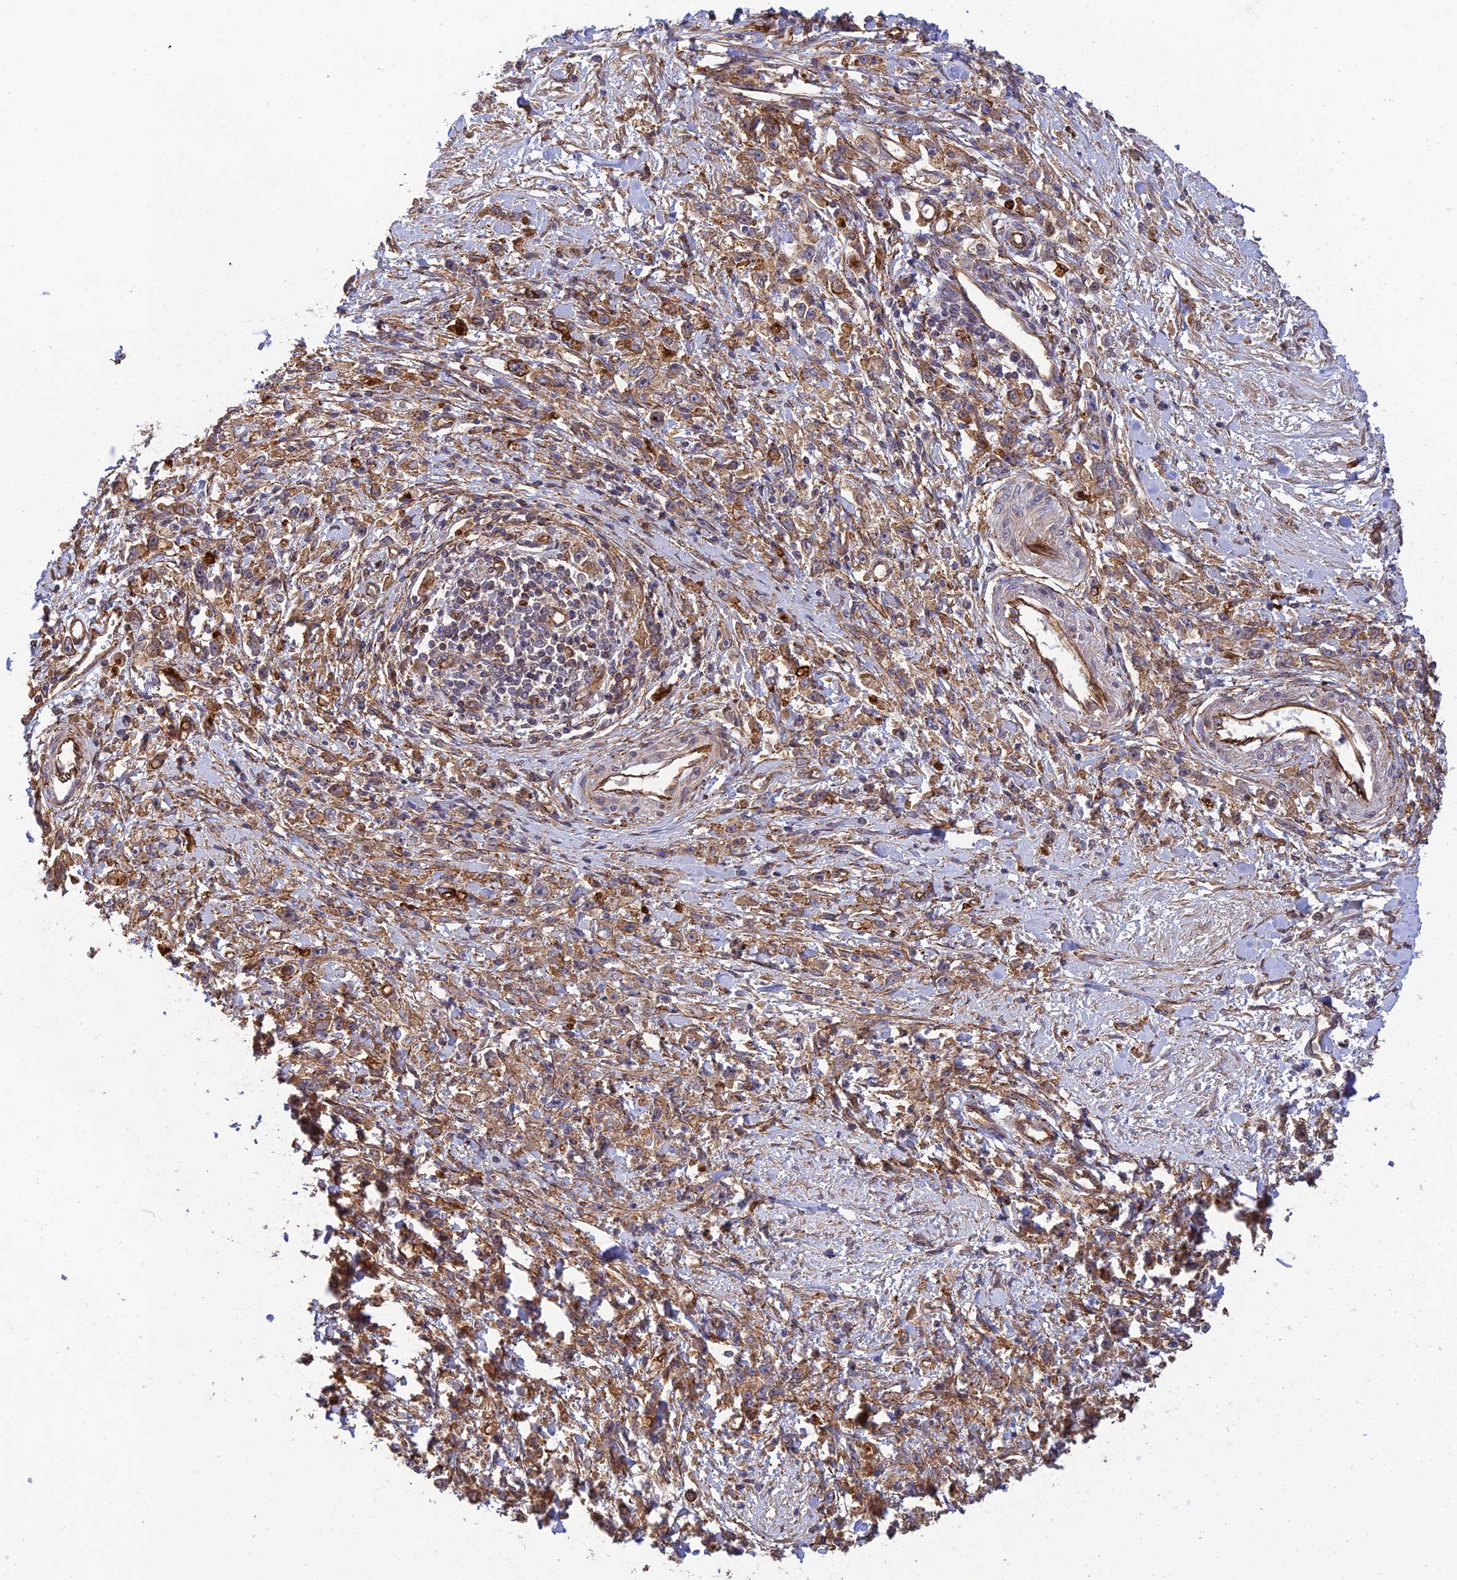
{"staining": {"intensity": "moderate", "quantity": ">75%", "location": "cytoplasmic/membranous"}, "tissue": "stomach cancer", "cell_type": "Tumor cells", "image_type": "cancer", "snomed": [{"axis": "morphology", "description": "Adenocarcinoma, NOS"}, {"axis": "topography", "description": "Stomach"}], "caption": "Moderate cytoplasmic/membranous expression is identified in approximately >75% of tumor cells in adenocarcinoma (stomach).", "gene": "HOMER2", "patient": {"sex": "female", "age": 59}}